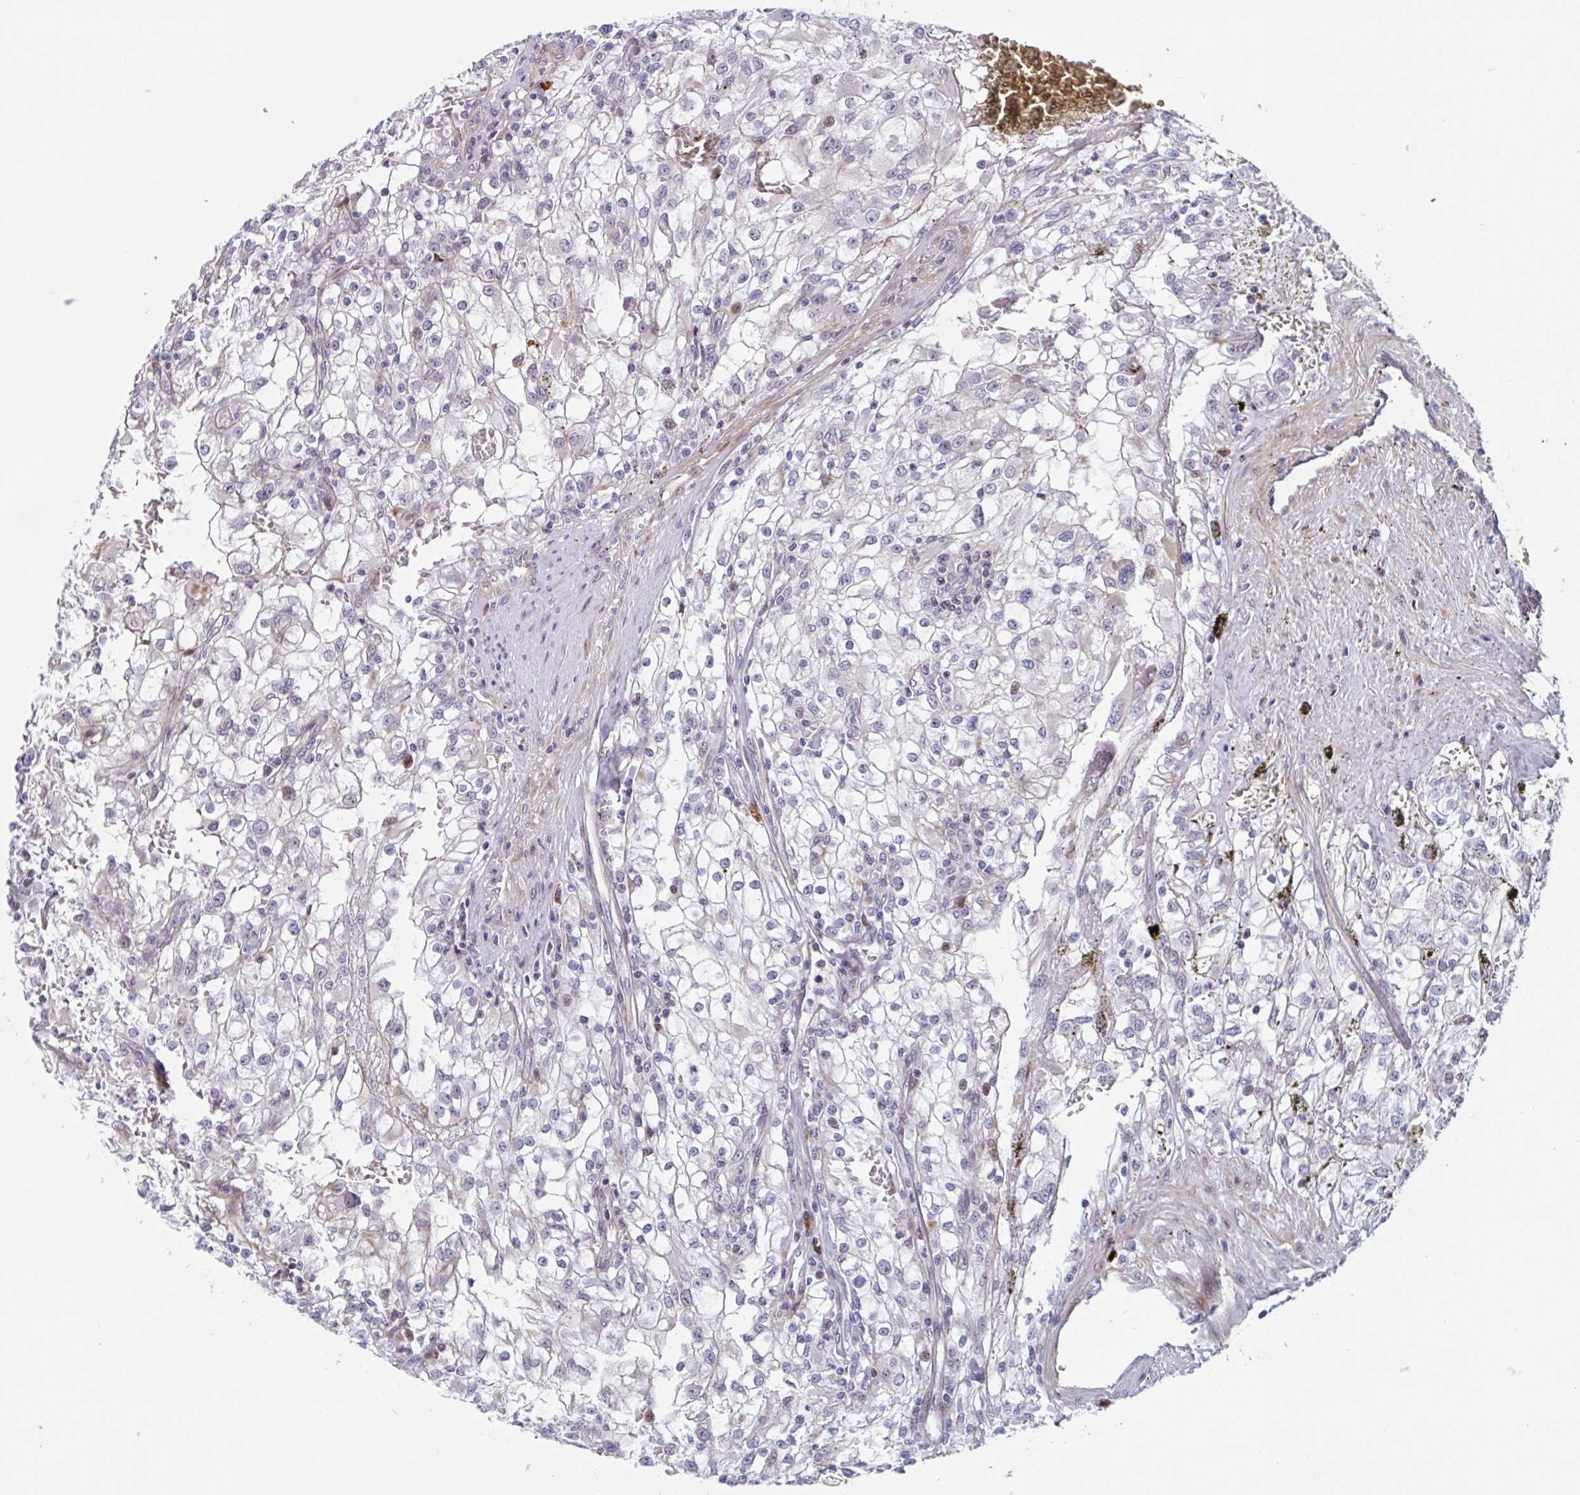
{"staining": {"intensity": "negative", "quantity": "none", "location": "none"}, "tissue": "renal cancer", "cell_type": "Tumor cells", "image_type": "cancer", "snomed": [{"axis": "morphology", "description": "Adenocarcinoma, NOS"}, {"axis": "topography", "description": "Kidney"}], "caption": "IHC of human renal cancer (adenocarcinoma) displays no positivity in tumor cells.", "gene": "DUXA", "patient": {"sex": "female", "age": 74}}